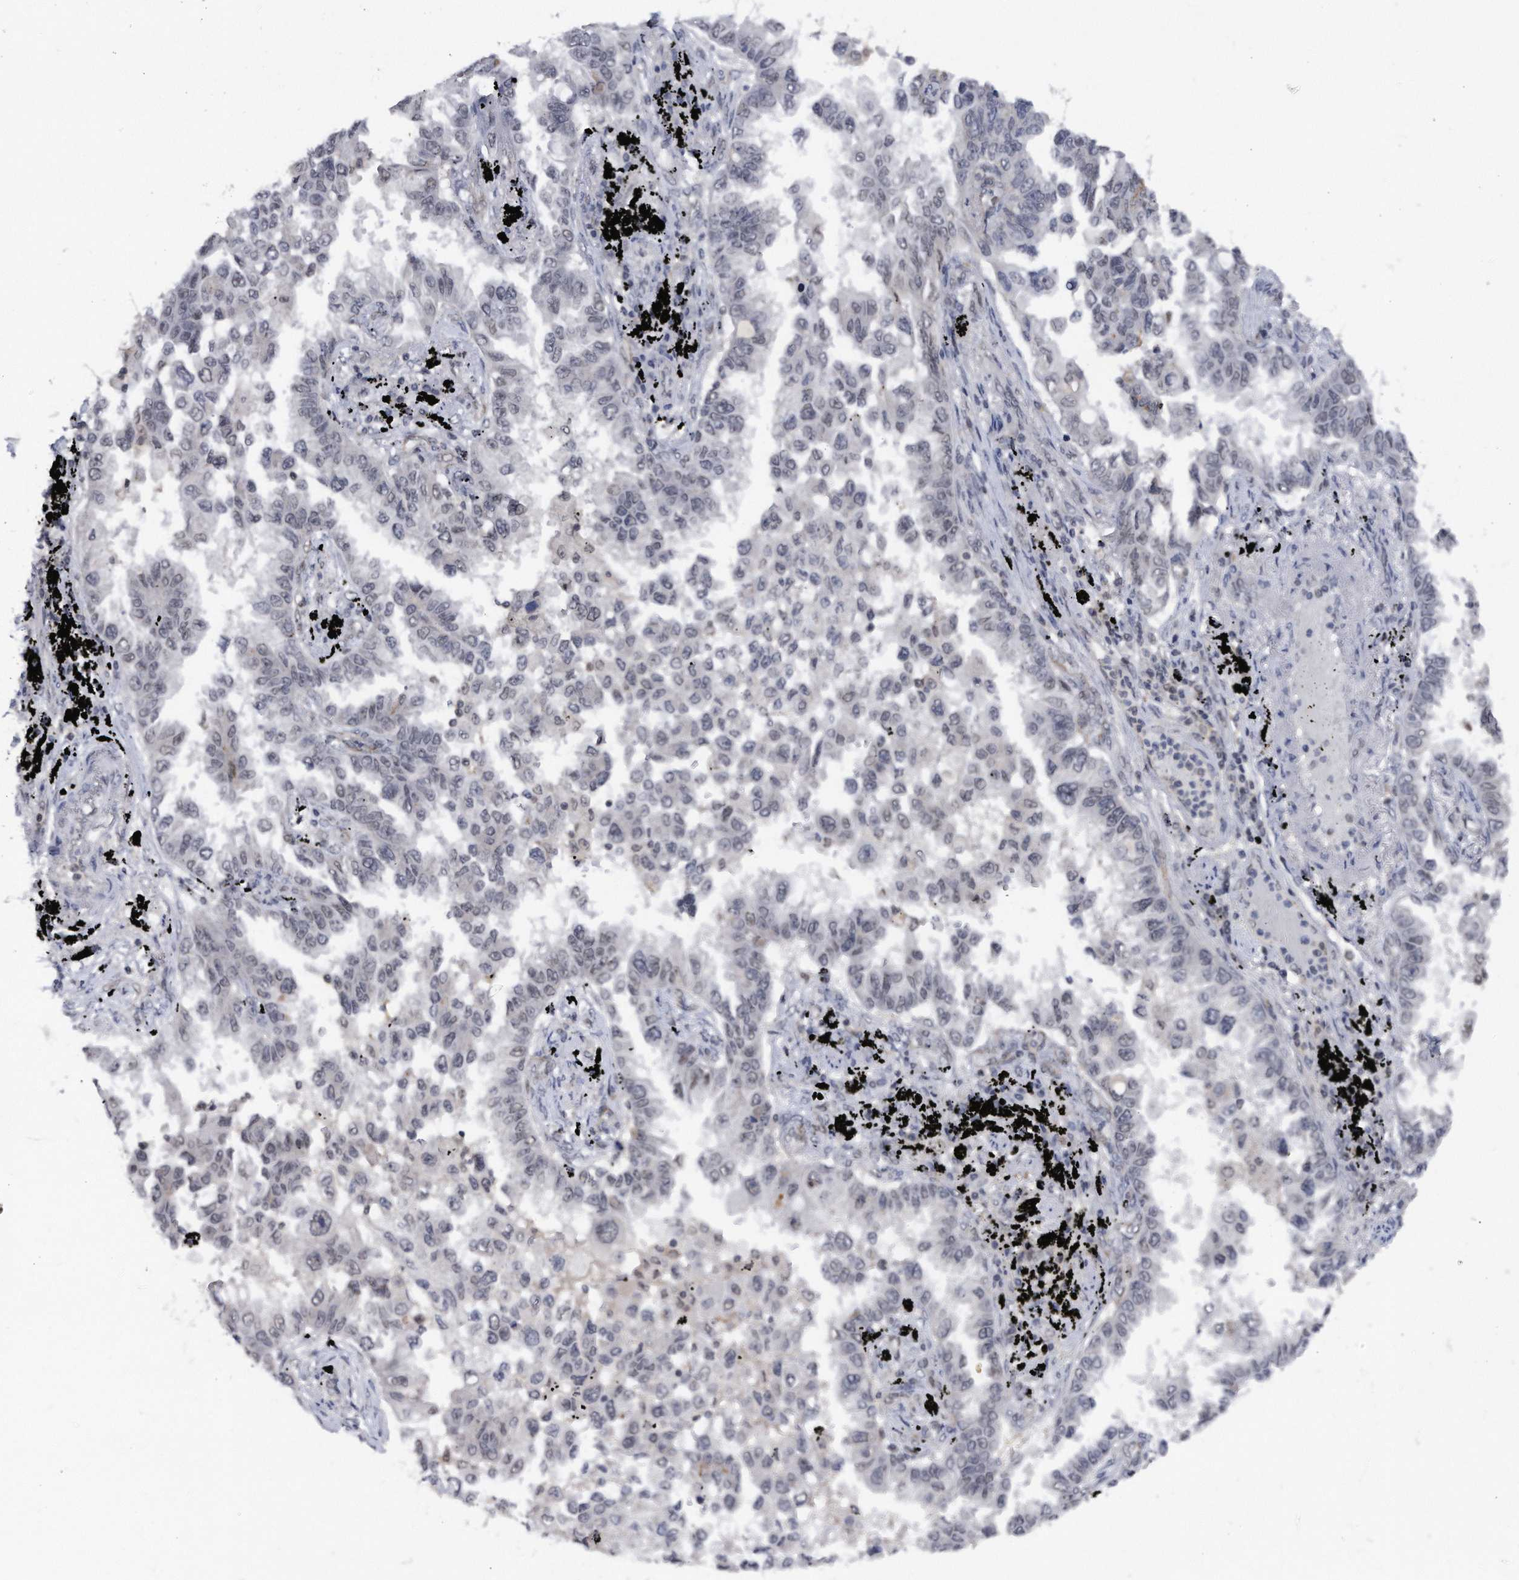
{"staining": {"intensity": "weak", "quantity": "<25%", "location": "nuclear"}, "tissue": "lung cancer", "cell_type": "Tumor cells", "image_type": "cancer", "snomed": [{"axis": "morphology", "description": "Adenocarcinoma, NOS"}, {"axis": "topography", "description": "Lung"}], "caption": "Lung adenocarcinoma was stained to show a protein in brown. There is no significant staining in tumor cells. The staining was performed using DAB (3,3'-diaminobenzidine) to visualize the protein expression in brown, while the nuclei were stained in blue with hematoxylin (Magnification: 20x).", "gene": "VIRMA", "patient": {"sex": "female", "age": 67}}